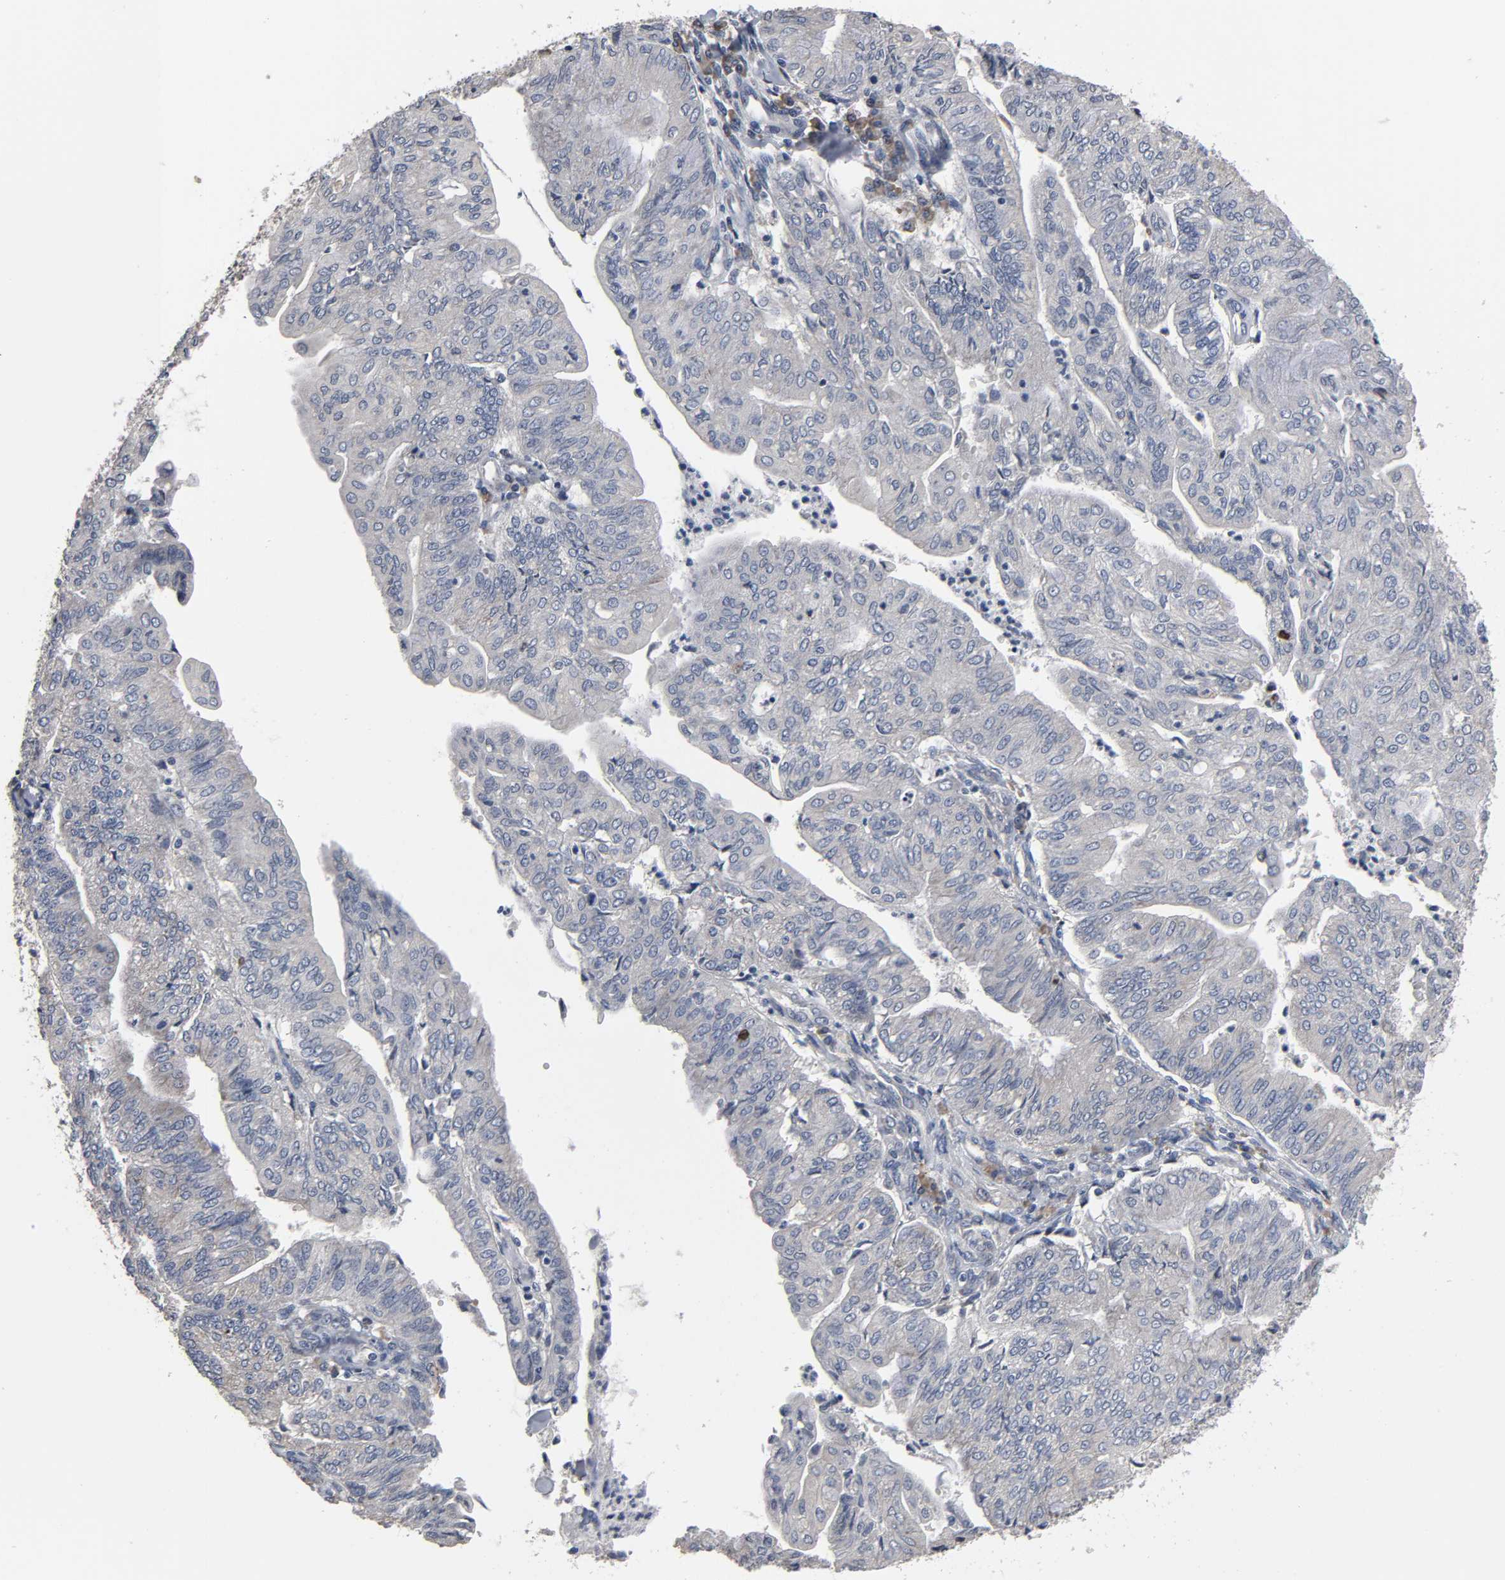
{"staining": {"intensity": "negative", "quantity": "none", "location": "none"}, "tissue": "endometrial cancer", "cell_type": "Tumor cells", "image_type": "cancer", "snomed": [{"axis": "morphology", "description": "Adenocarcinoma, NOS"}, {"axis": "topography", "description": "Endometrium"}], "caption": "Endometrial cancer (adenocarcinoma) was stained to show a protein in brown. There is no significant expression in tumor cells. (Immunohistochemistry (ihc), brightfield microscopy, high magnification).", "gene": "HDLBP", "patient": {"sex": "female", "age": 59}}